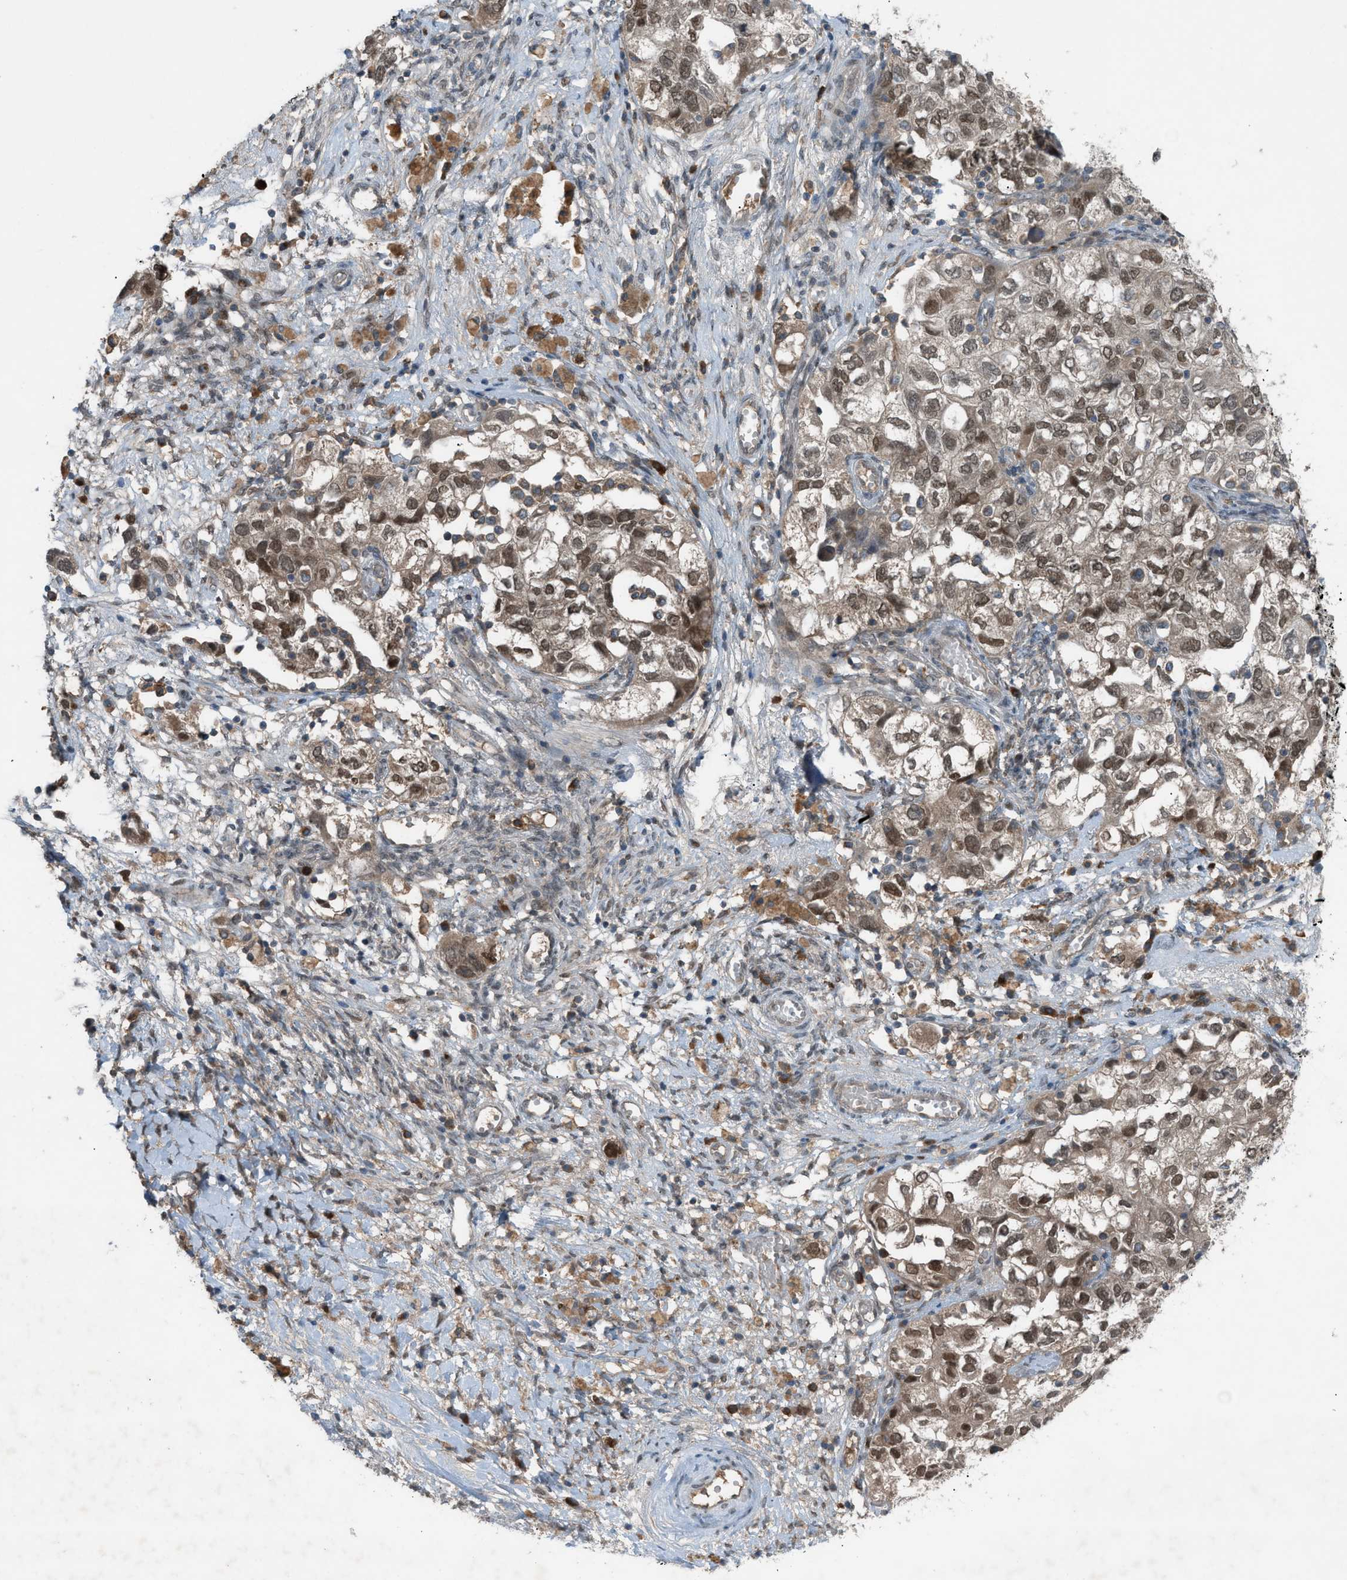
{"staining": {"intensity": "moderate", "quantity": ">75%", "location": "cytoplasmic/membranous,nuclear"}, "tissue": "ovarian cancer", "cell_type": "Tumor cells", "image_type": "cancer", "snomed": [{"axis": "morphology", "description": "Carcinoma, NOS"}, {"axis": "morphology", "description": "Cystadenocarcinoma, serous, NOS"}, {"axis": "topography", "description": "Ovary"}], "caption": "Approximately >75% of tumor cells in ovarian serous cystadenocarcinoma exhibit moderate cytoplasmic/membranous and nuclear protein staining as visualized by brown immunohistochemical staining.", "gene": "DYRK1A", "patient": {"sex": "female", "age": 69}}